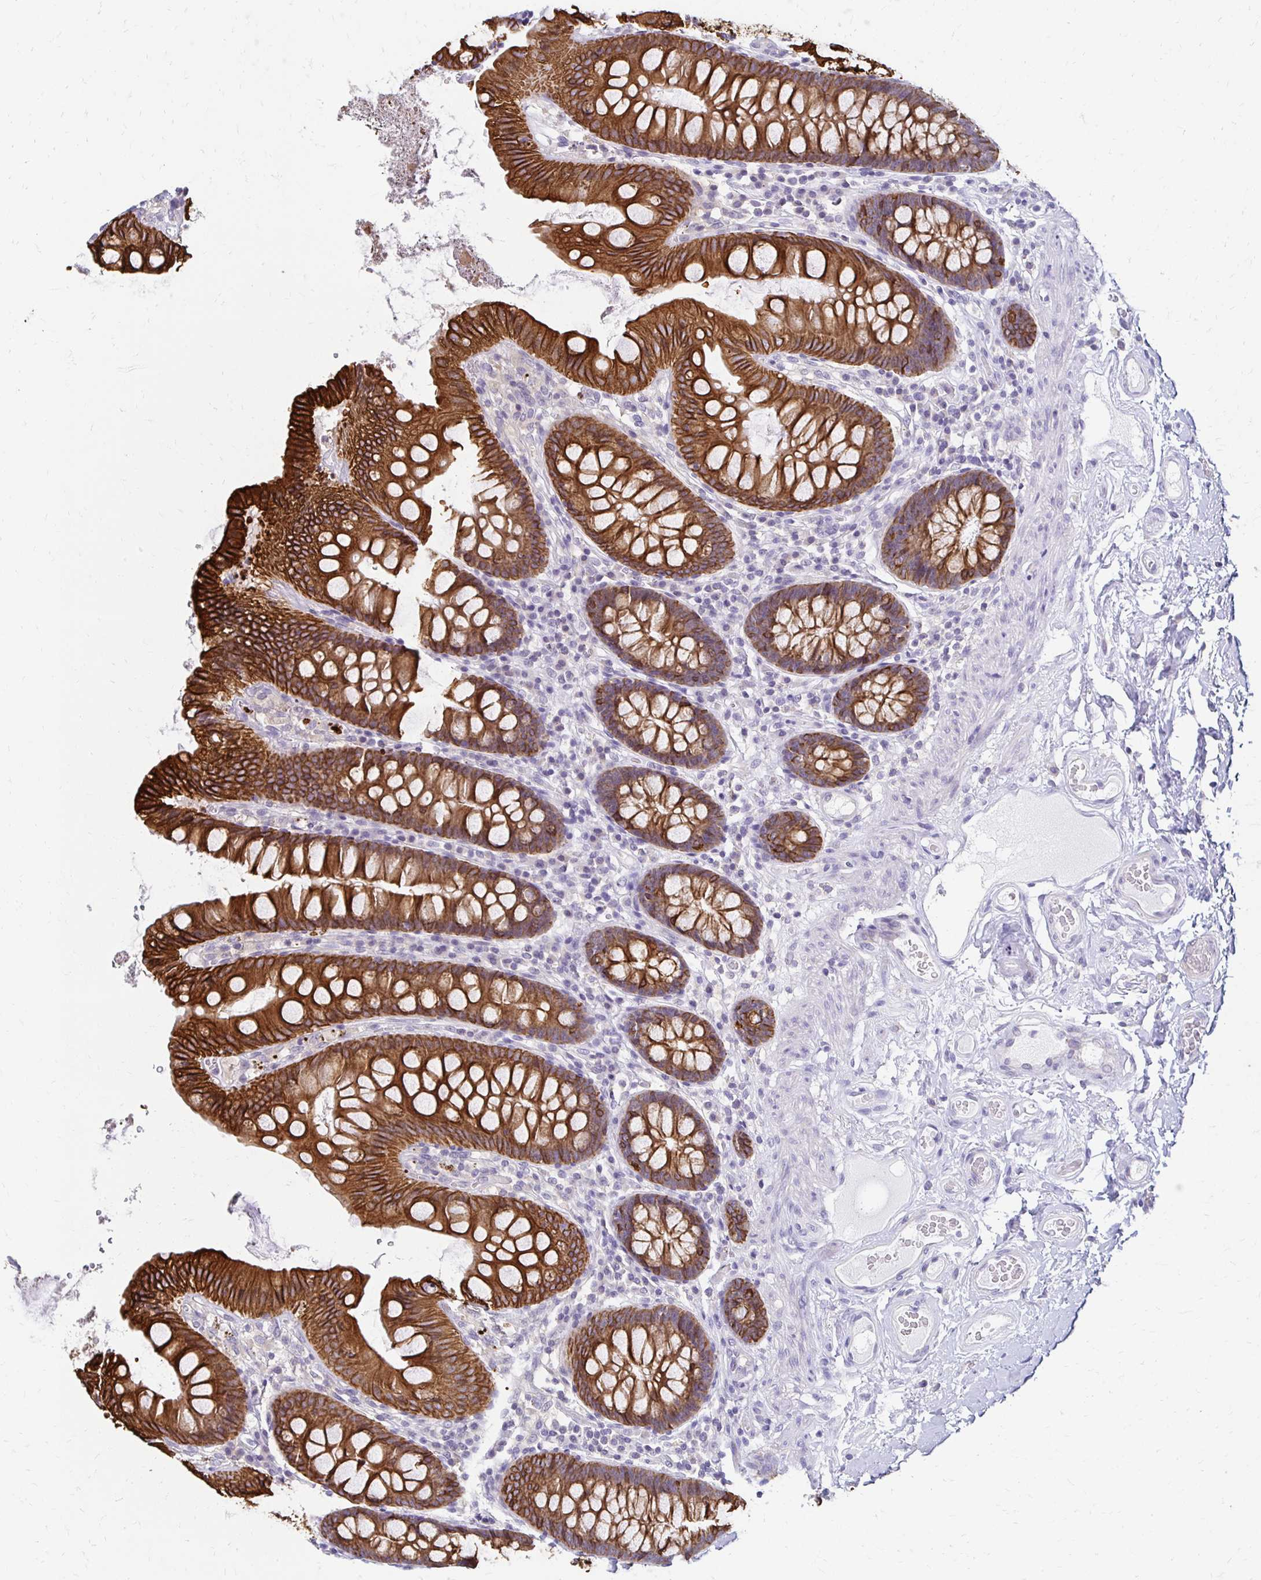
{"staining": {"intensity": "negative", "quantity": "none", "location": "none"}, "tissue": "colon", "cell_type": "Endothelial cells", "image_type": "normal", "snomed": [{"axis": "morphology", "description": "Normal tissue, NOS"}, {"axis": "topography", "description": "Colon"}], "caption": "IHC of normal human colon reveals no expression in endothelial cells. (Immunohistochemistry (ihc), brightfield microscopy, high magnification).", "gene": "C1QTNF2", "patient": {"sex": "male", "age": 84}}